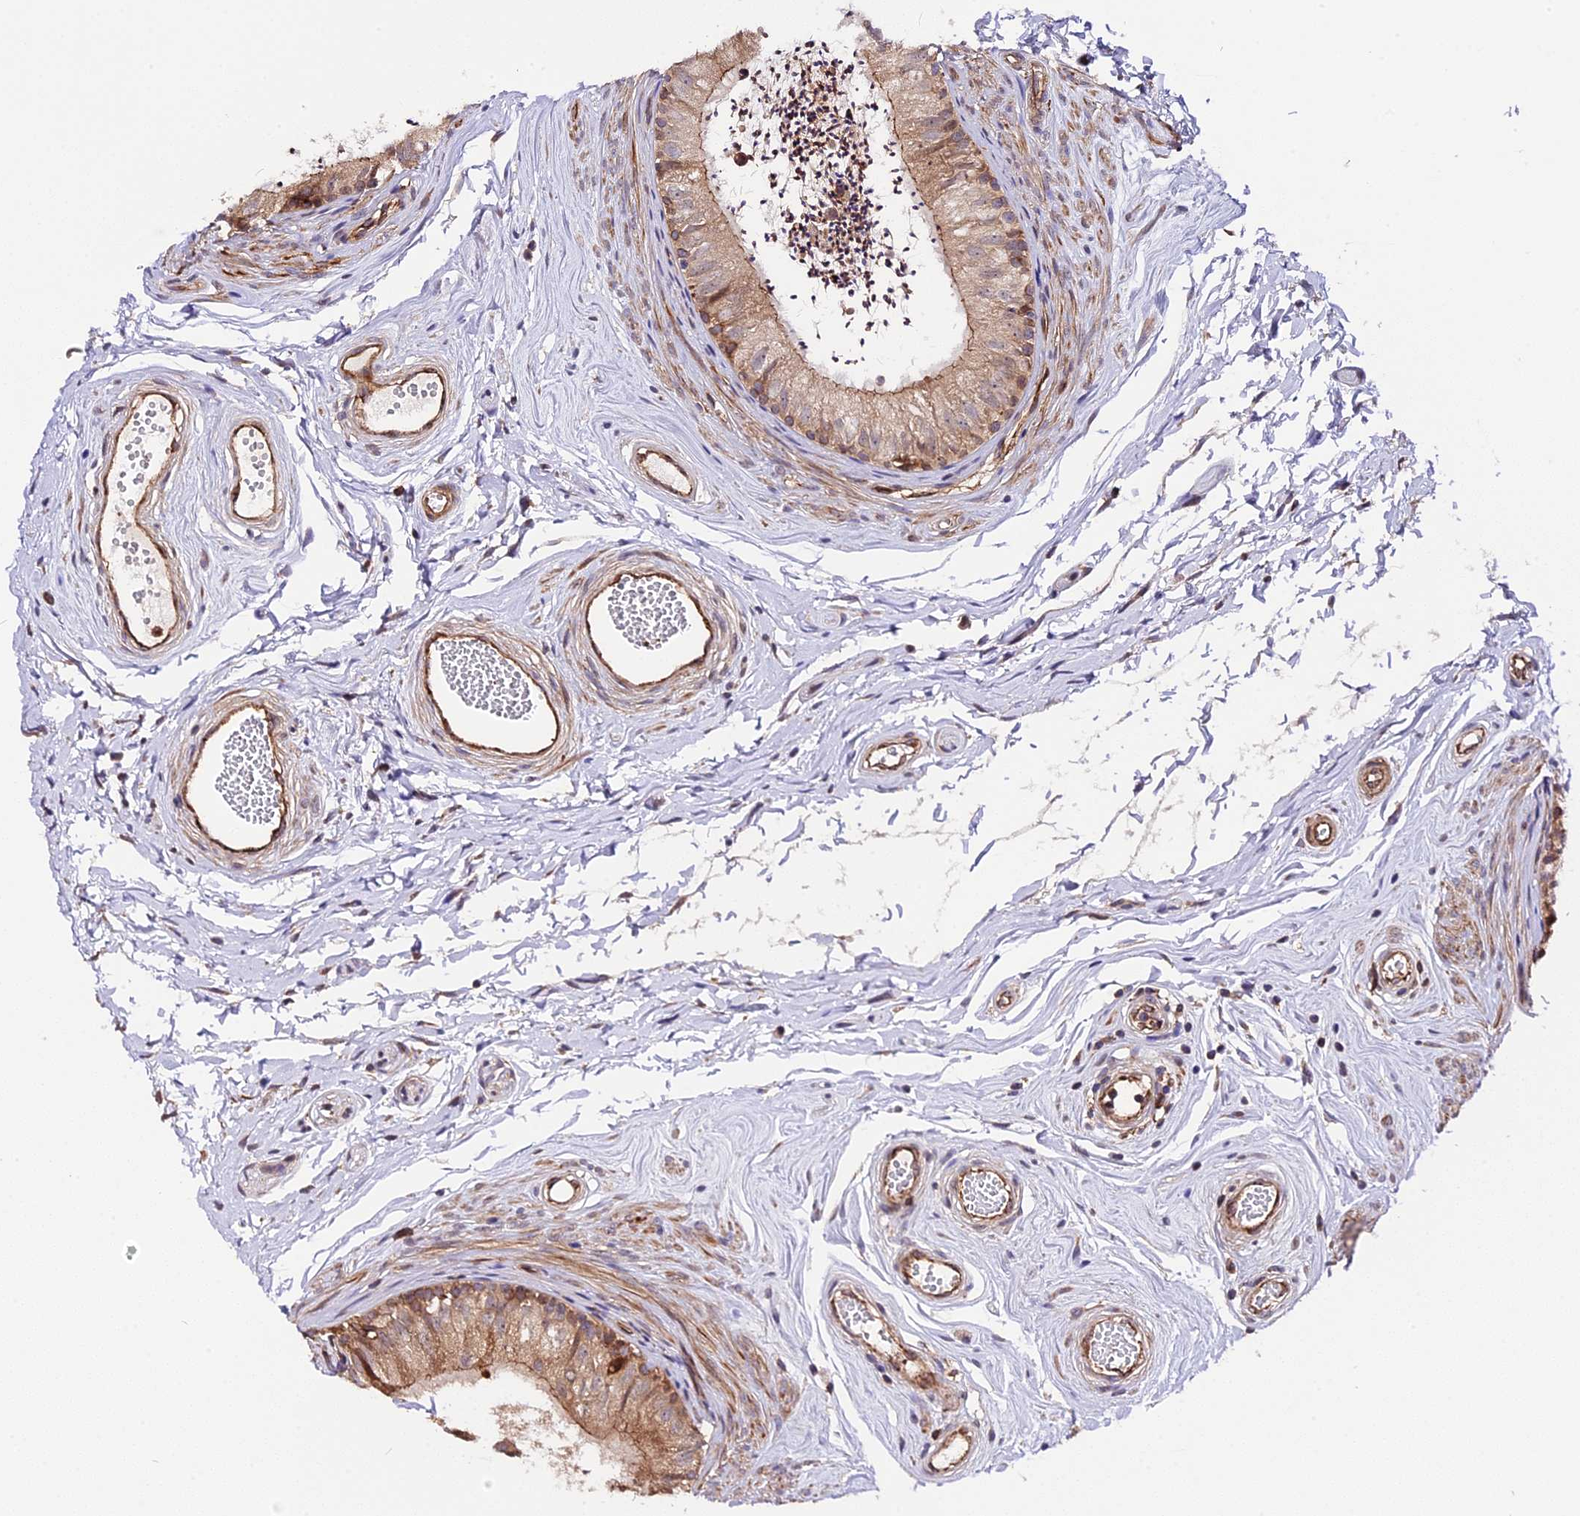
{"staining": {"intensity": "moderate", "quantity": ">75%", "location": "cytoplasmic/membranous"}, "tissue": "epididymis", "cell_type": "Glandular cells", "image_type": "normal", "snomed": [{"axis": "morphology", "description": "Normal tissue, NOS"}, {"axis": "topography", "description": "Epididymis"}], "caption": "Immunohistochemistry (IHC) micrograph of normal epididymis stained for a protein (brown), which shows medium levels of moderate cytoplasmic/membranous staining in about >75% of glandular cells.", "gene": "HERPUD1", "patient": {"sex": "male", "age": 56}}